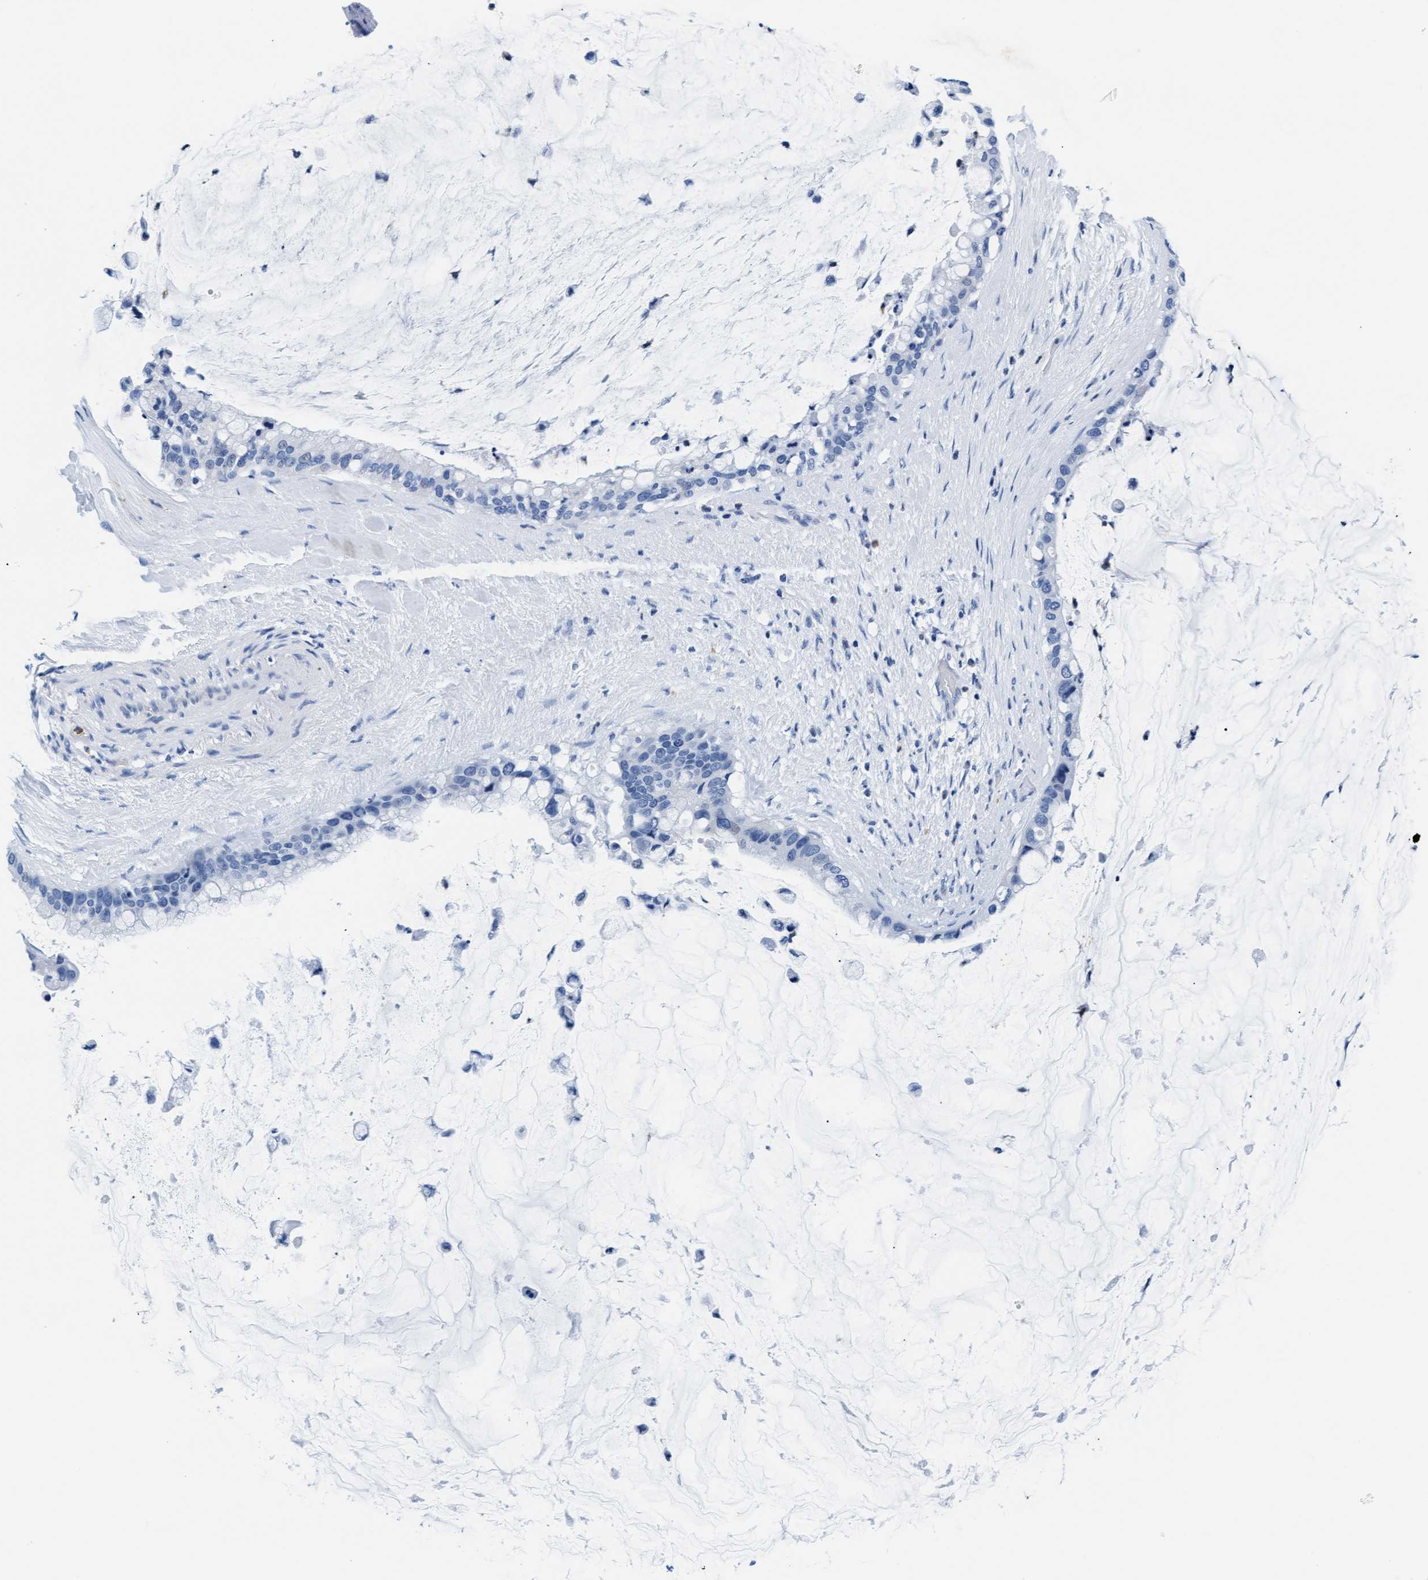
{"staining": {"intensity": "negative", "quantity": "none", "location": "none"}, "tissue": "pancreatic cancer", "cell_type": "Tumor cells", "image_type": "cancer", "snomed": [{"axis": "morphology", "description": "Adenocarcinoma, NOS"}, {"axis": "topography", "description": "Pancreas"}], "caption": "Protein analysis of pancreatic cancer (adenocarcinoma) demonstrates no significant expression in tumor cells. (Brightfield microscopy of DAB immunohistochemistry at high magnification).", "gene": "MMP8", "patient": {"sex": "male", "age": 41}}